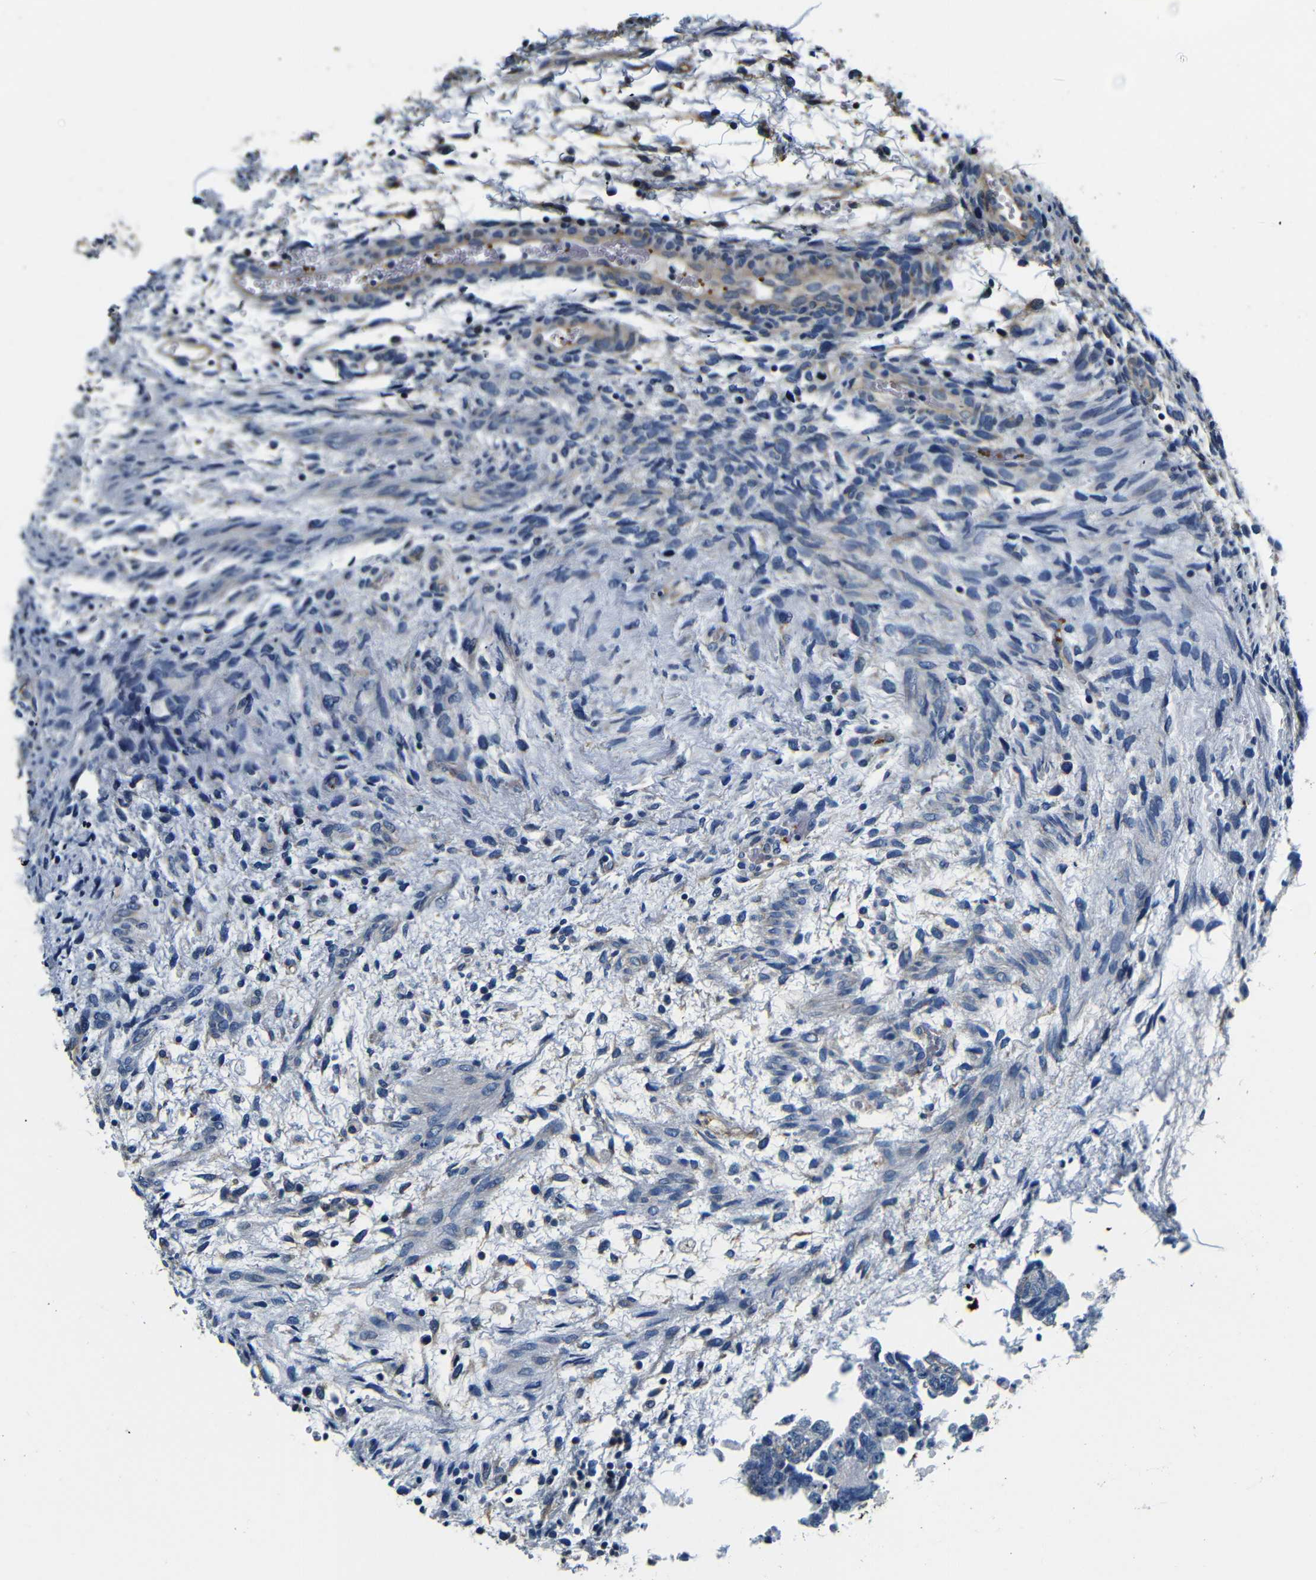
{"staining": {"intensity": "negative", "quantity": "none", "location": "none"}, "tissue": "testis cancer", "cell_type": "Tumor cells", "image_type": "cancer", "snomed": [{"axis": "morphology", "description": "Carcinoma, Embryonal, NOS"}, {"axis": "topography", "description": "Testis"}], "caption": "Protein analysis of testis cancer (embryonal carcinoma) demonstrates no significant positivity in tumor cells.", "gene": "GP1BA", "patient": {"sex": "male", "age": 36}}